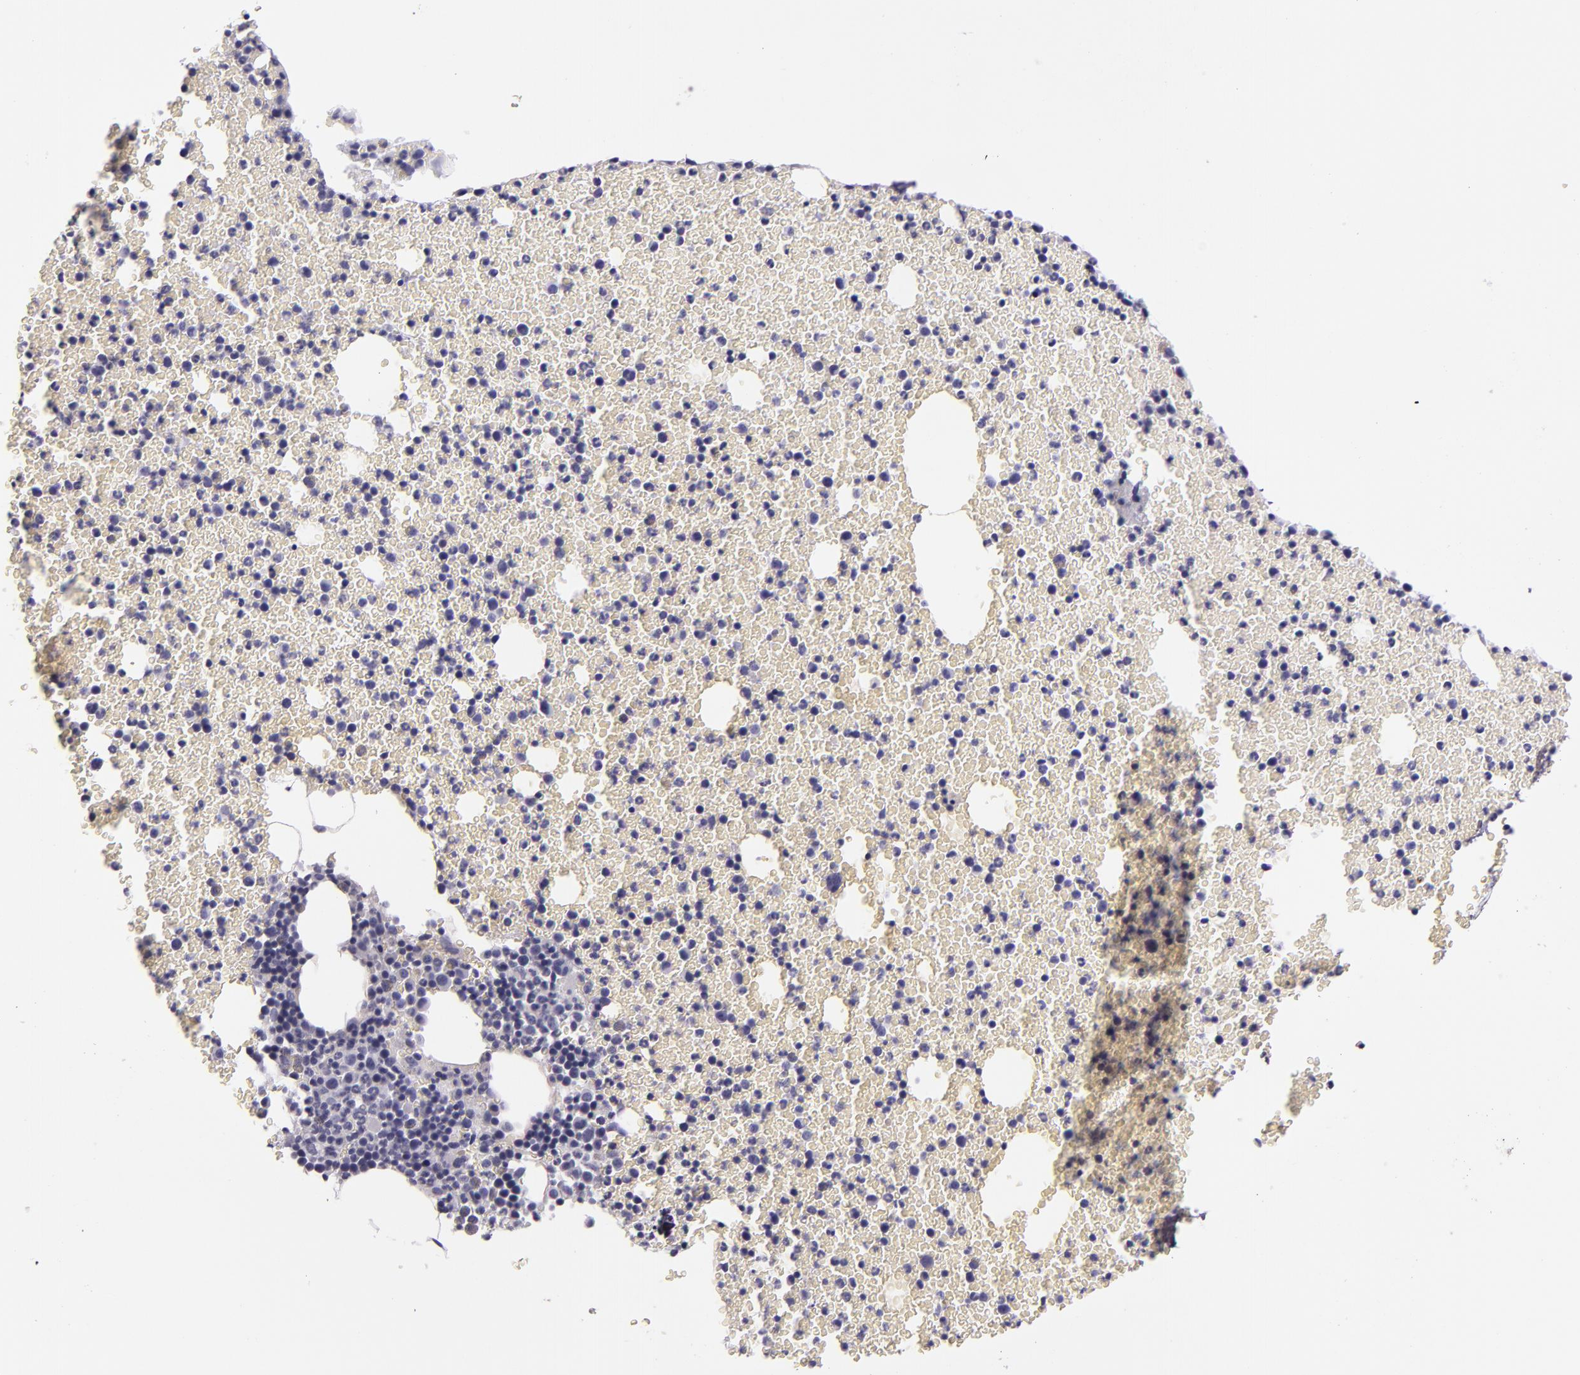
{"staining": {"intensity": "negative", "quantity": "none", "location": "none"}, "tissue": "bone marrow", "cell_type": "Hematopoietic cells", "image_type": "normal", "snomed": [{"axis": "morphology", "description": "Normal tissue, NOS"}, {"axis": "topography", "description": "Bone marrow"}], "caption": "IHC micrograph of unremarkable bone marrow stained for a protein (brown), which displays no staining in hematopoietic cells.", "gene": "INA", "patient": {"sex": "female", "age": 41}}